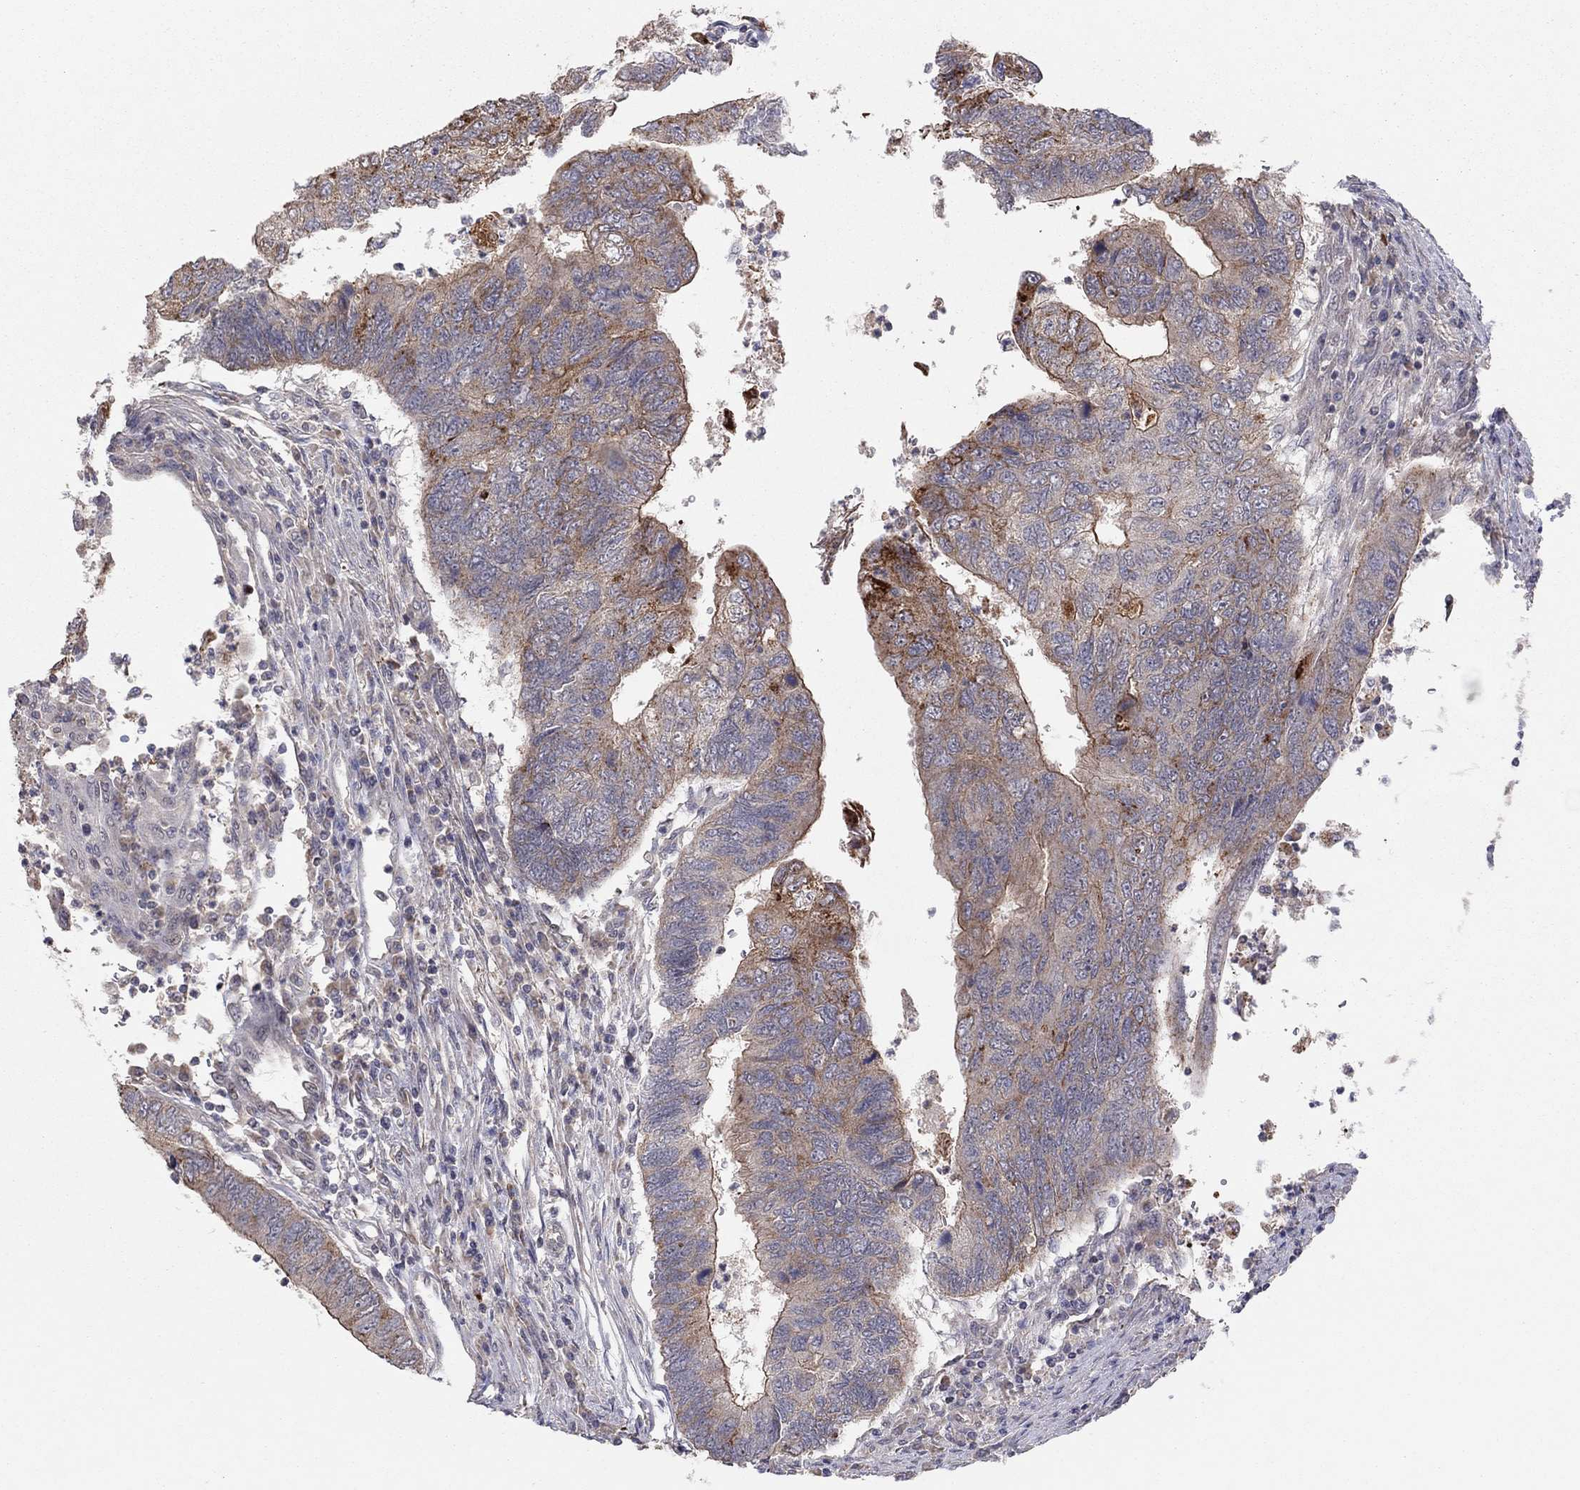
{"staining": {"intensity": "moderate", "quantity": "25%-75%", "location": "cytoplasmic/membranous"}, "tissue": "colorectal cancer", "cell_type": "Tumor cells", "image_type": "cancer", "snomed": [{"axis": "morphology", "description": "Adenocarcinoma, NOS"}, {"axis": "topography", "description": "Colon"}], "caption": "An image of human colorectal cancer stained for a protein displays moderate cytoplasmic/membranous brown staining in tumor cells.", "gene": "CRACDL", "patient": {"sex": "female", "age": 67}}